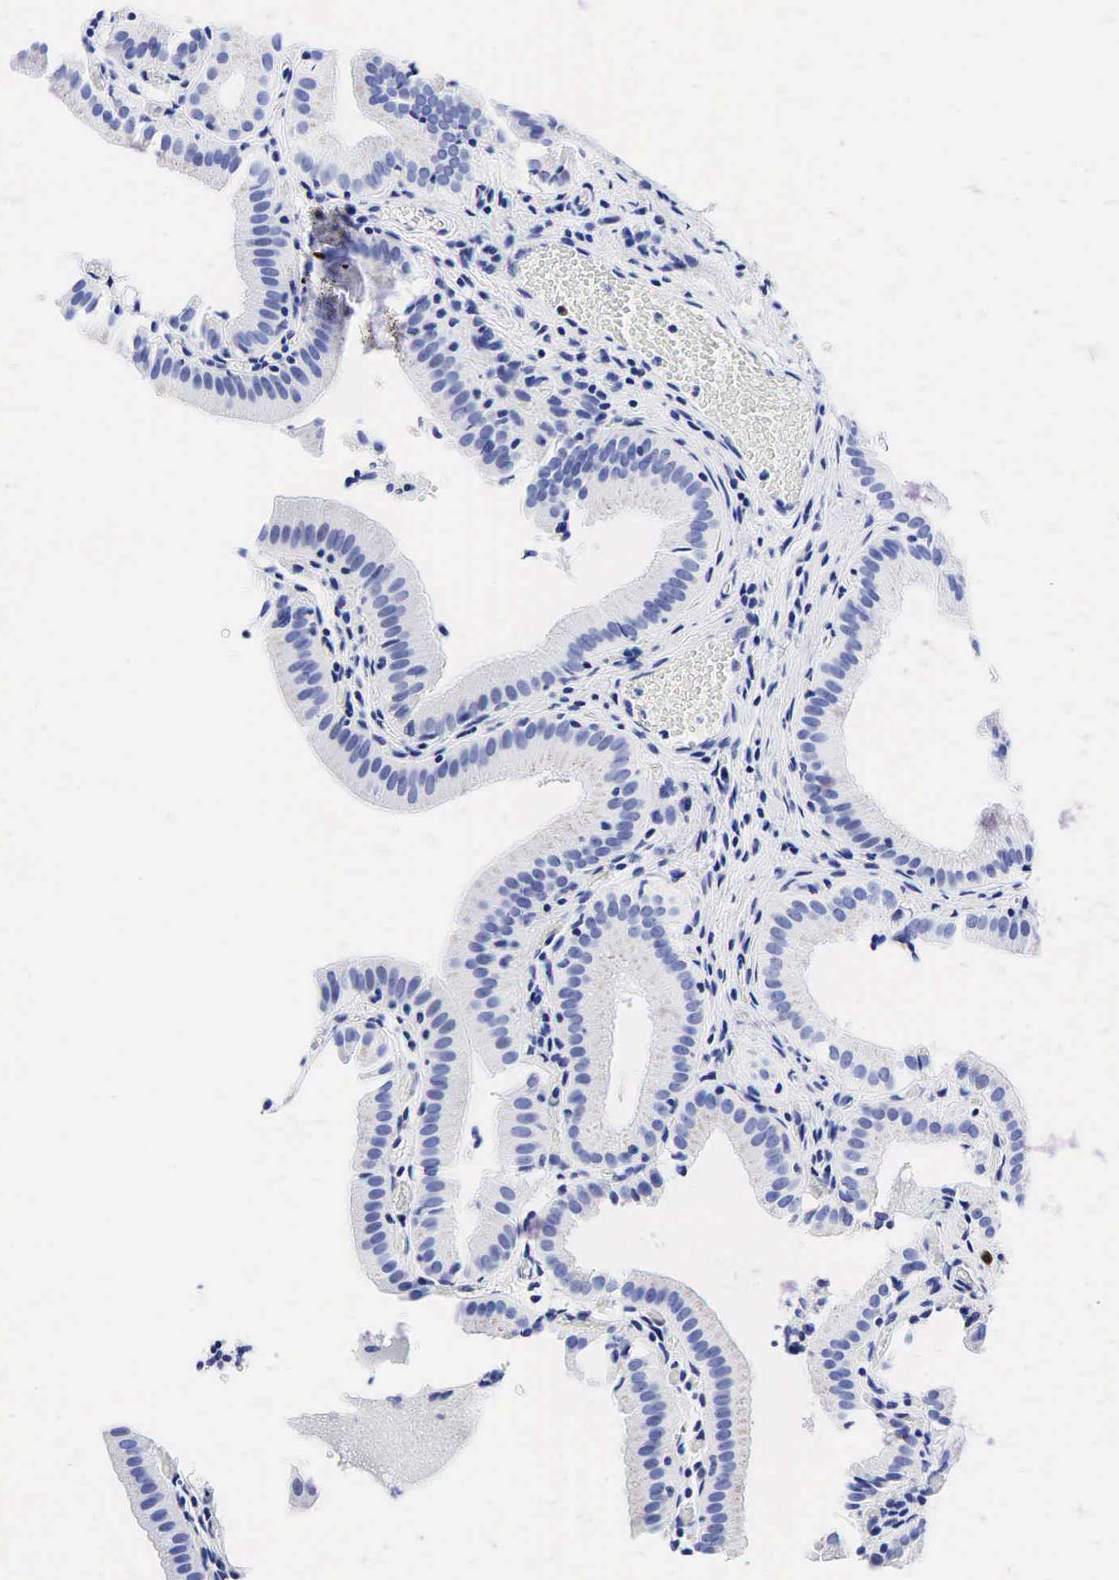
{"staining": {"intensity": "negative", "quantity": "none", "location": "none"}, "tissue": "gallbladder", "cell_type": "Glandular cells", "image_type": "normal", "snomed": [{"axis": "morphology", "description": "Normal tissue, NOS"}, {"axis": "topography", "description": "Gallbladder"}], "caption": "High power microscopy photomicrograph of an IHC histopathology image of benign gallbladder, revealing no significant staining in glandular cells. The staining is performed using DAB brown chromogen with nuclei counter-stained in using hematoxylin.", "gene": "CD79A", "patient": {"sex": "female", "age": 44}}